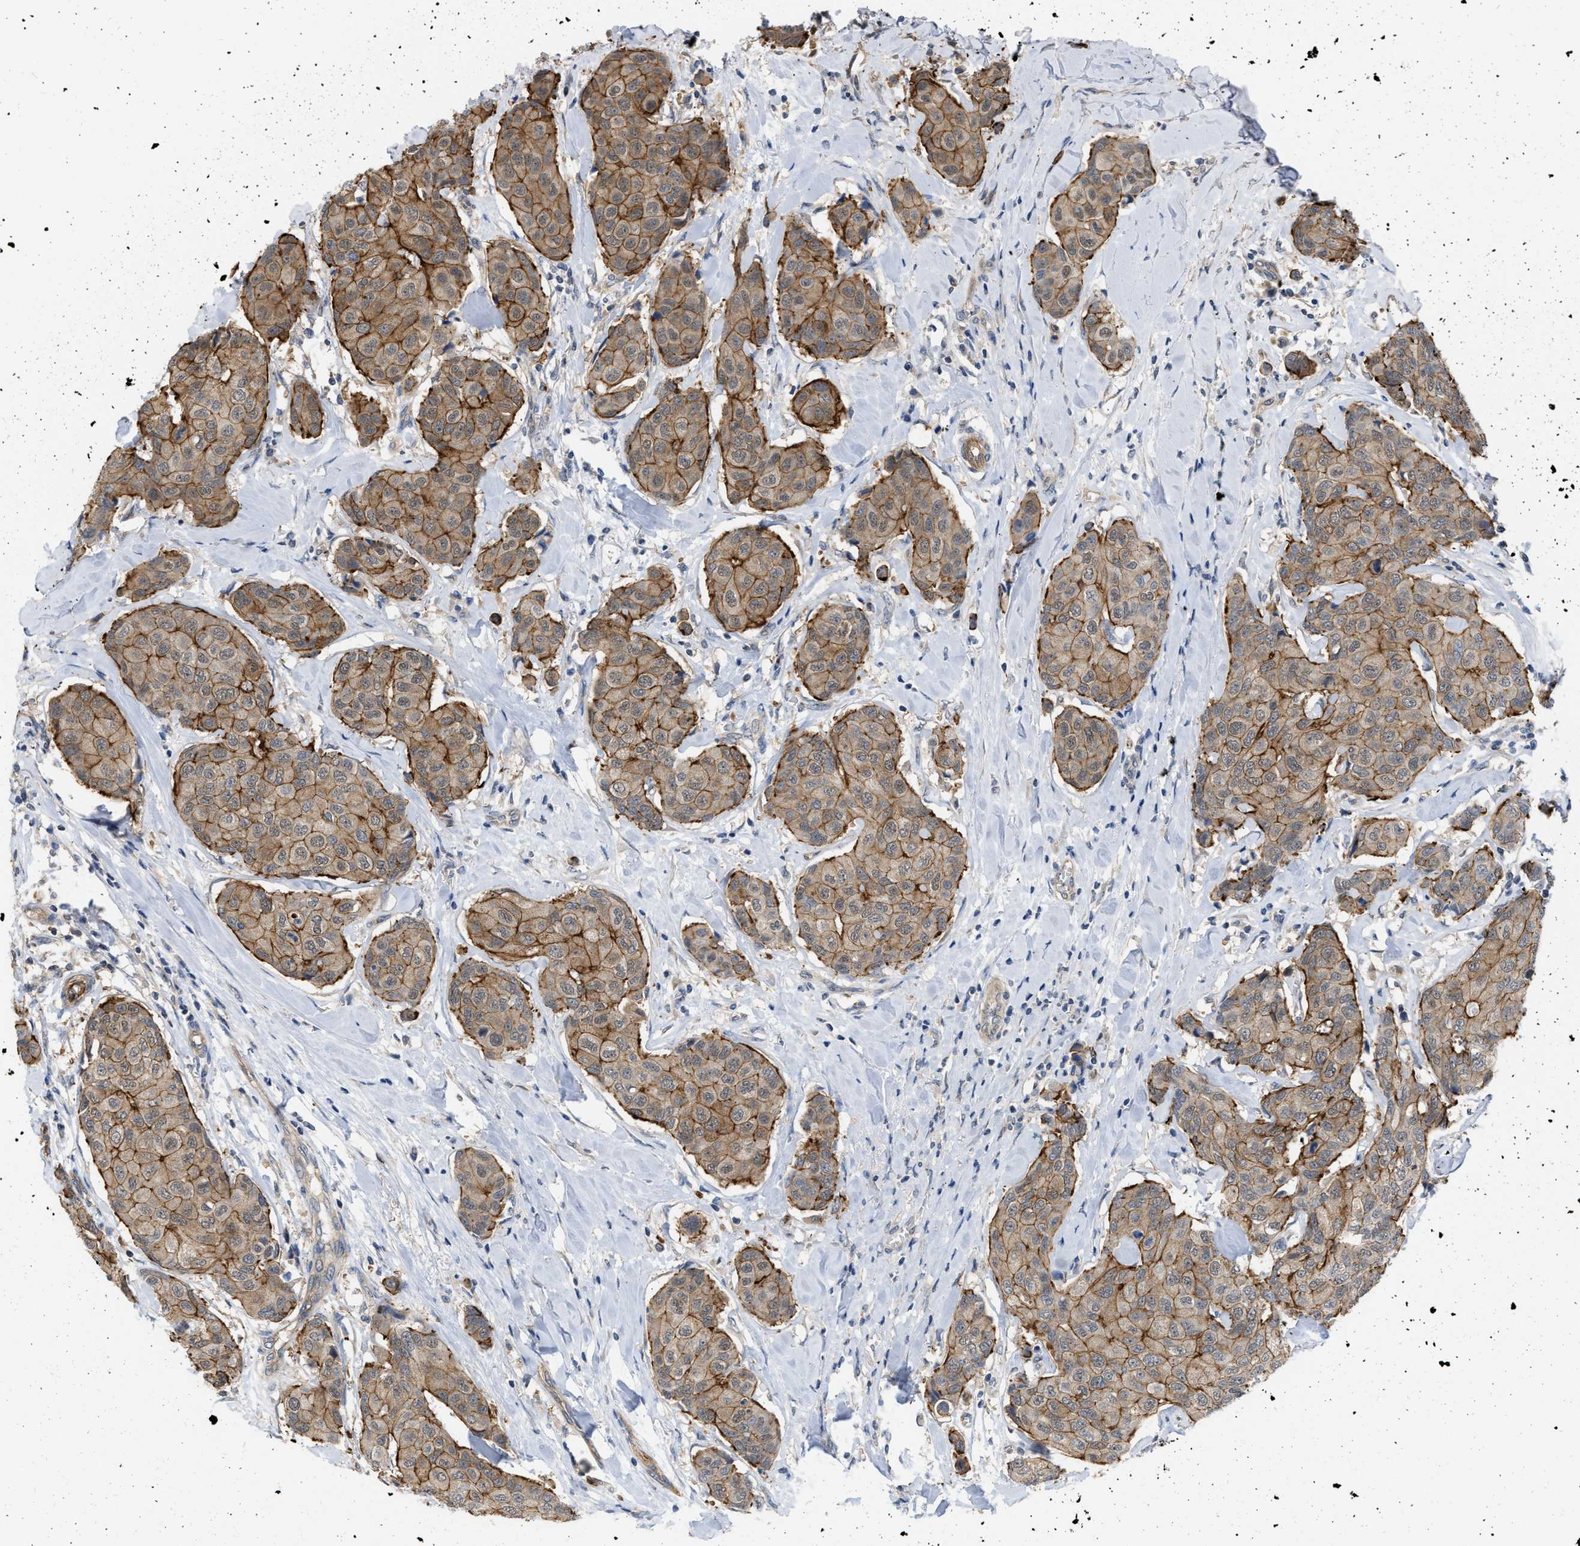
{"staining": {"intensity": "moderate", "quantity": ">75%", "location": "cytoplasmic/membranous"}, "tissue": "breast cancer", "cell_type": "Tumor cells", "image_type": "cancer", "snomed": [{"axis": "morphology", "description": "Duct carcinoma"}, {"axis": "topography", "description": "Breast"}], "caption": "IHC histopathology image of neoplastic tissue: breast cancer (invasive ductal carcinoma) stained using immunohistochemistry displays medium levels of moderate protein expression localized specifically in the cytoplasmic/membranous of tumor cells, appearing as a cytoplasmic/membranous brown color.", "gene": "NAPEPLD", "patient": {"sex": "female", "age": 80}}